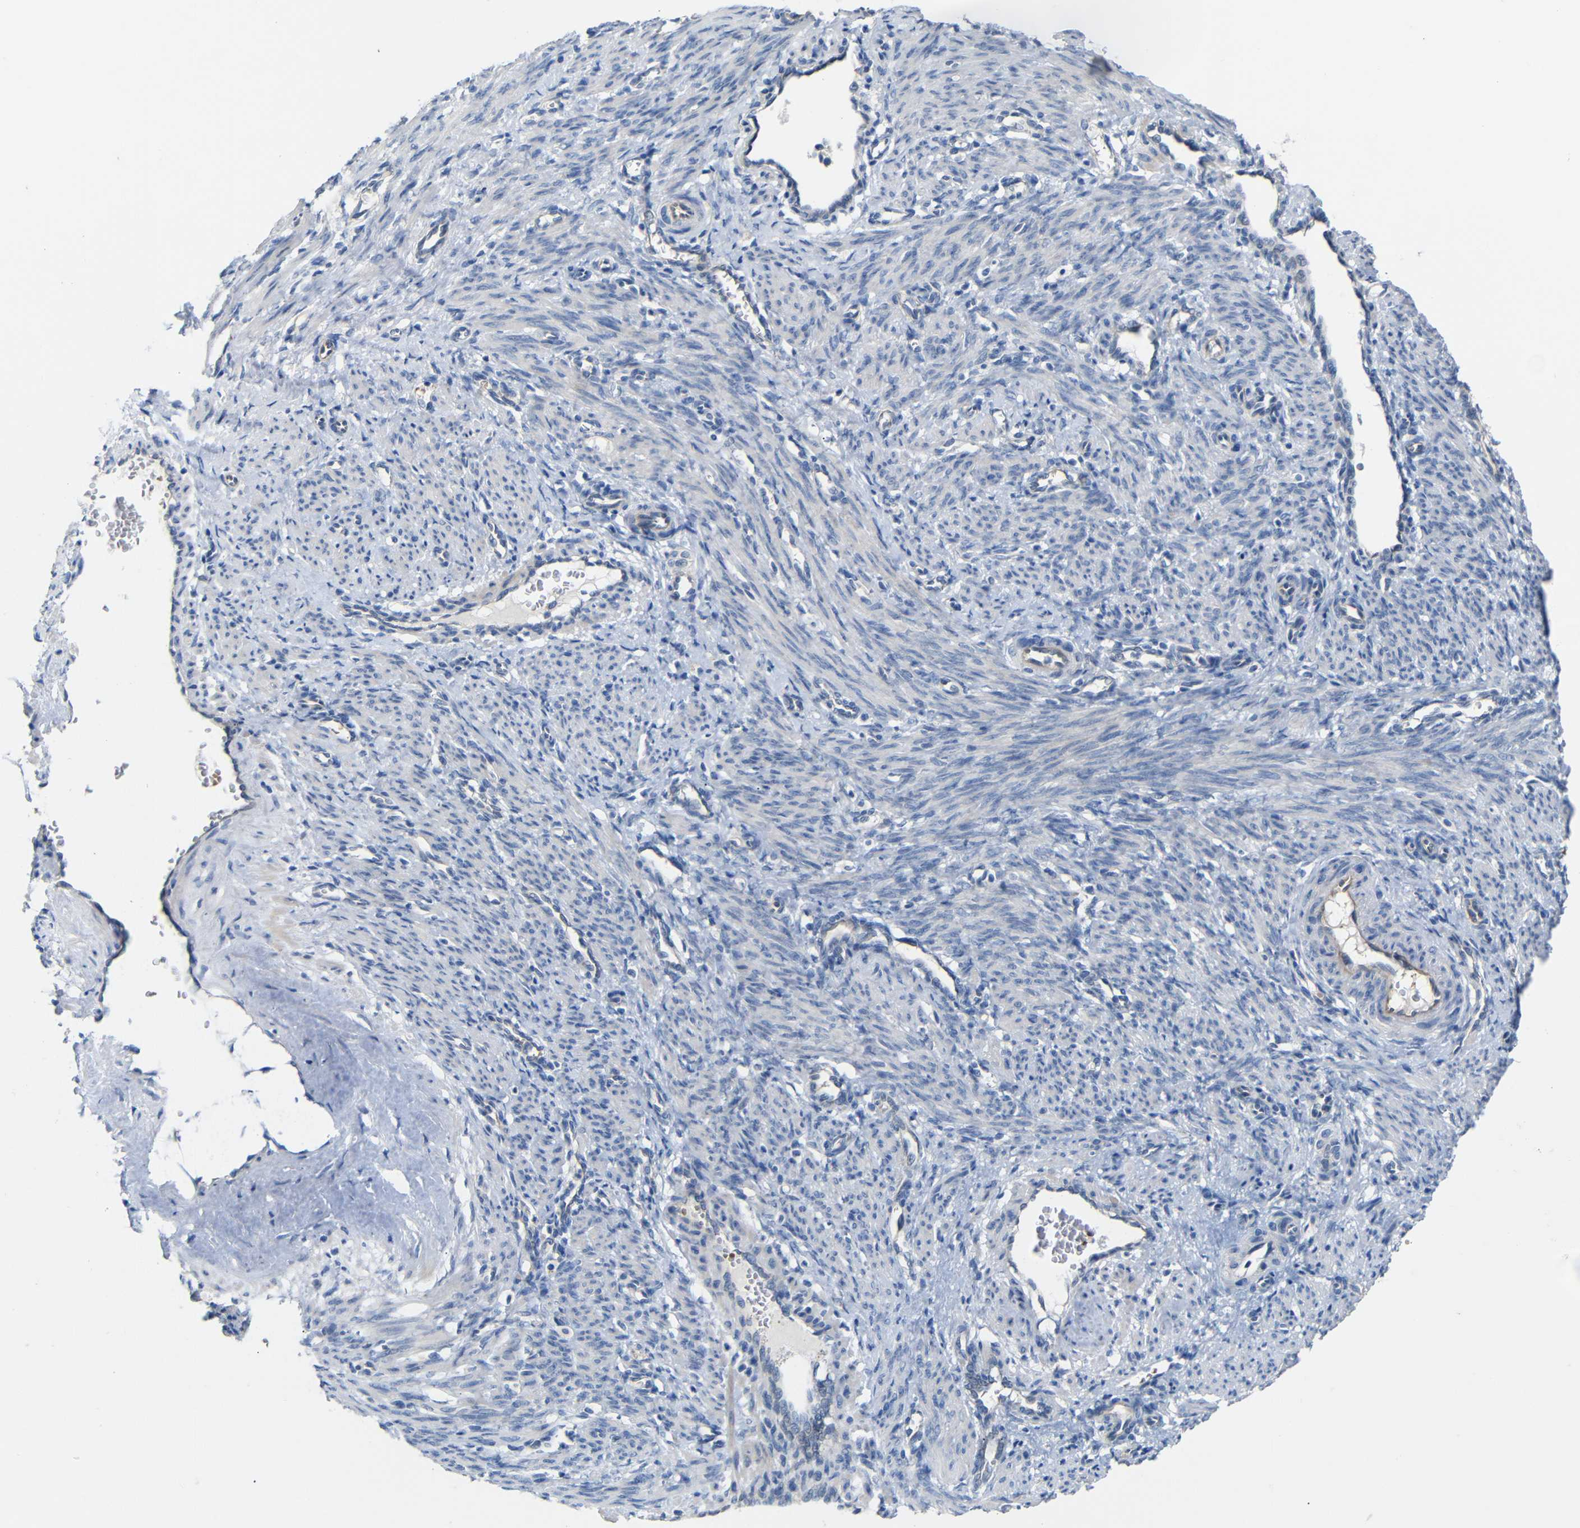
{"staining": {"intensity": "weak", "quantity": "<25%", "location": "cytoplasmic/membranous"}, "tissue": "smooth muscle", "cell_type": "Smooth muscle cells", "image_type": "normal", "snomed": [{"axis": "morphology", "description": "Normal tissue, NOS"}, {"axis": "topography", "description": "Endometrium"}], "caption": "IHC image of normal smooth muscle: human smooth muscle stained with DAB (3,3'-diaminobenzidine) exhibits no significant protein expression in smooth muscle cells. Nuclei are stained in blue.", "gene": "TBC1D32", "patient": {"sex": "female", "age": 33}}